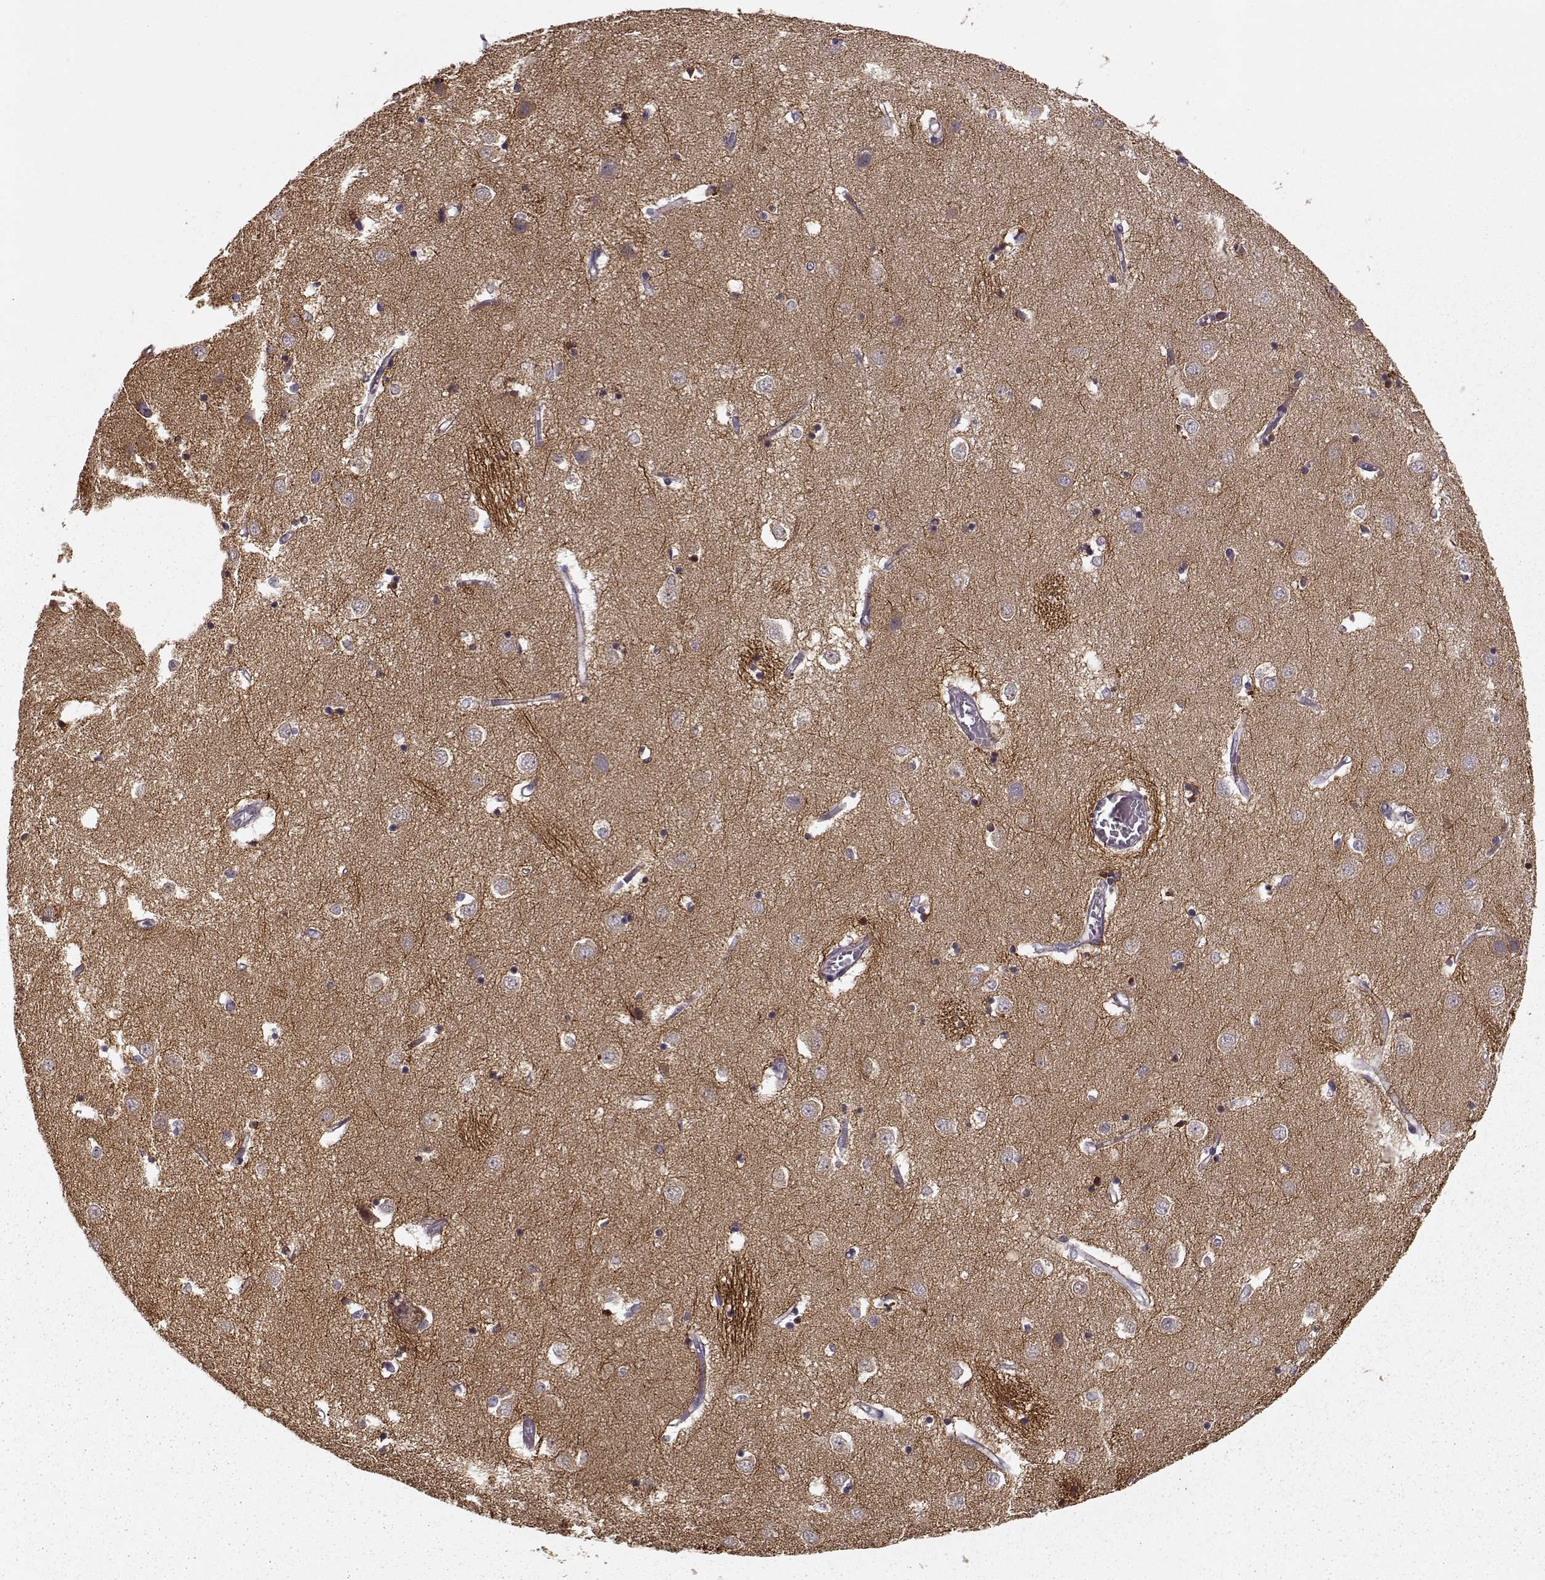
{"staining": {"intensity": "moderate", "quantity": "<25%", "location": "cytoplasmic/membranous"}, "tissue": "caudate", "cell_type": "Glial cells", "image_type": "normal", "snomed": [{"axis": "morphology", "description": "Normal tissue, NOS"}, {"axis": "topography", "description": "Lateral ventricle wall"}], "caption": "The histopathology image shows immunohistochemical staining of unremarkable caudate. There is moderate cytoplasmic/membranous positivity is appreciated in about <25% of glial cells.", "gene": "MTR", "patient": {"sex": "male", "age": 54}}